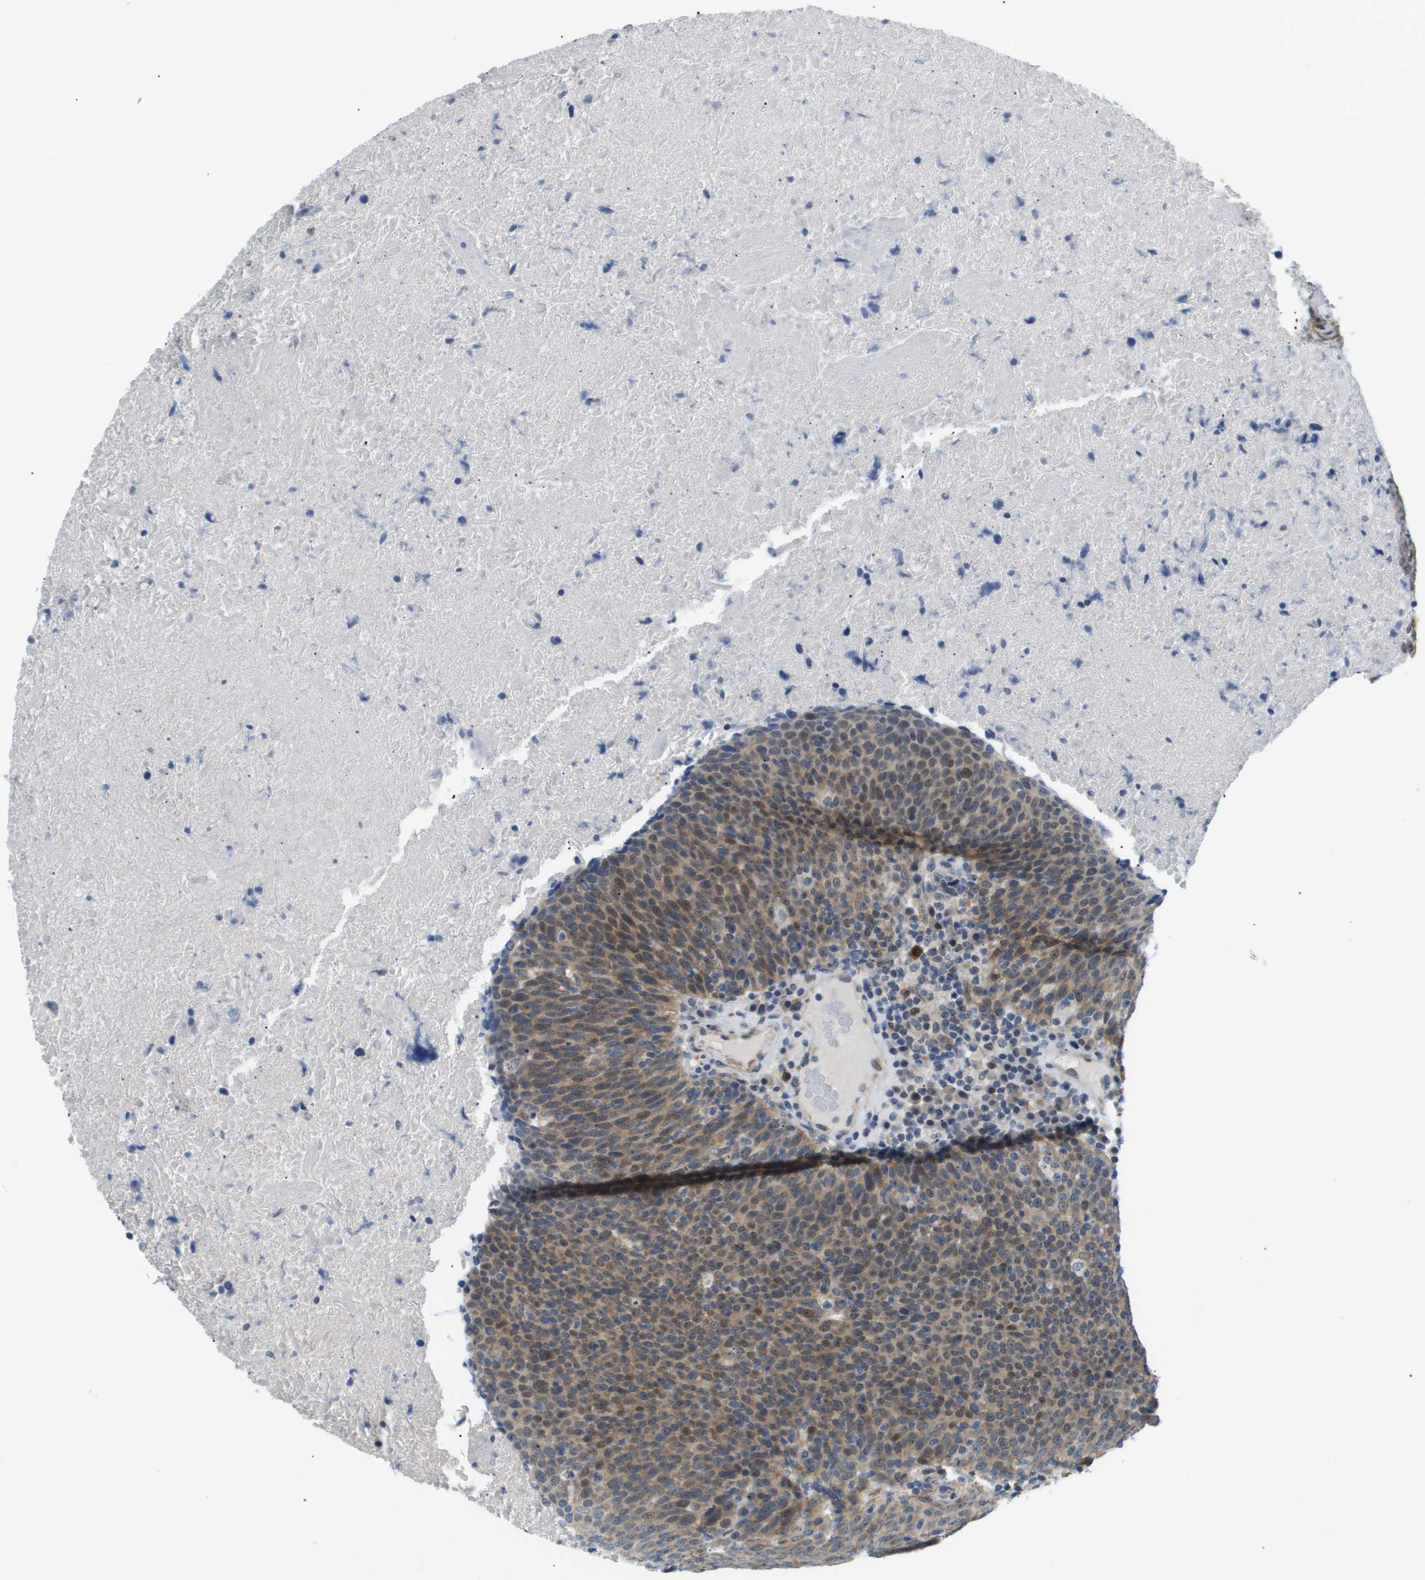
{"staining": {"intensity": "weak", "quantity": ">75%", "location": "cytoplasmic/membranous,nuclear"}, "tissue": "head and neck cancer", "cell_type": "Tumor cells", "image_type": "cancer", "snomed": [{"axis": "morphology", "description": "Squamous cell carcinoma, NOS"}, {"axis": "morphology", "description": "Squamous cell carcinoma, metastatic, NOS"}, {"axis": "topography", "description": "Lymph node"}, {"axis": "topography", "description": "Head-Neck"}], "caption": "The immunohistochemical stain labels weak cytoplasmic/membranous and nuclear positivity in tumor cells of head and neck metastatic squamous cell carcinoma tissue.", "gene": "OTUD5", "patient": {"sex": "male", "age": 62}}